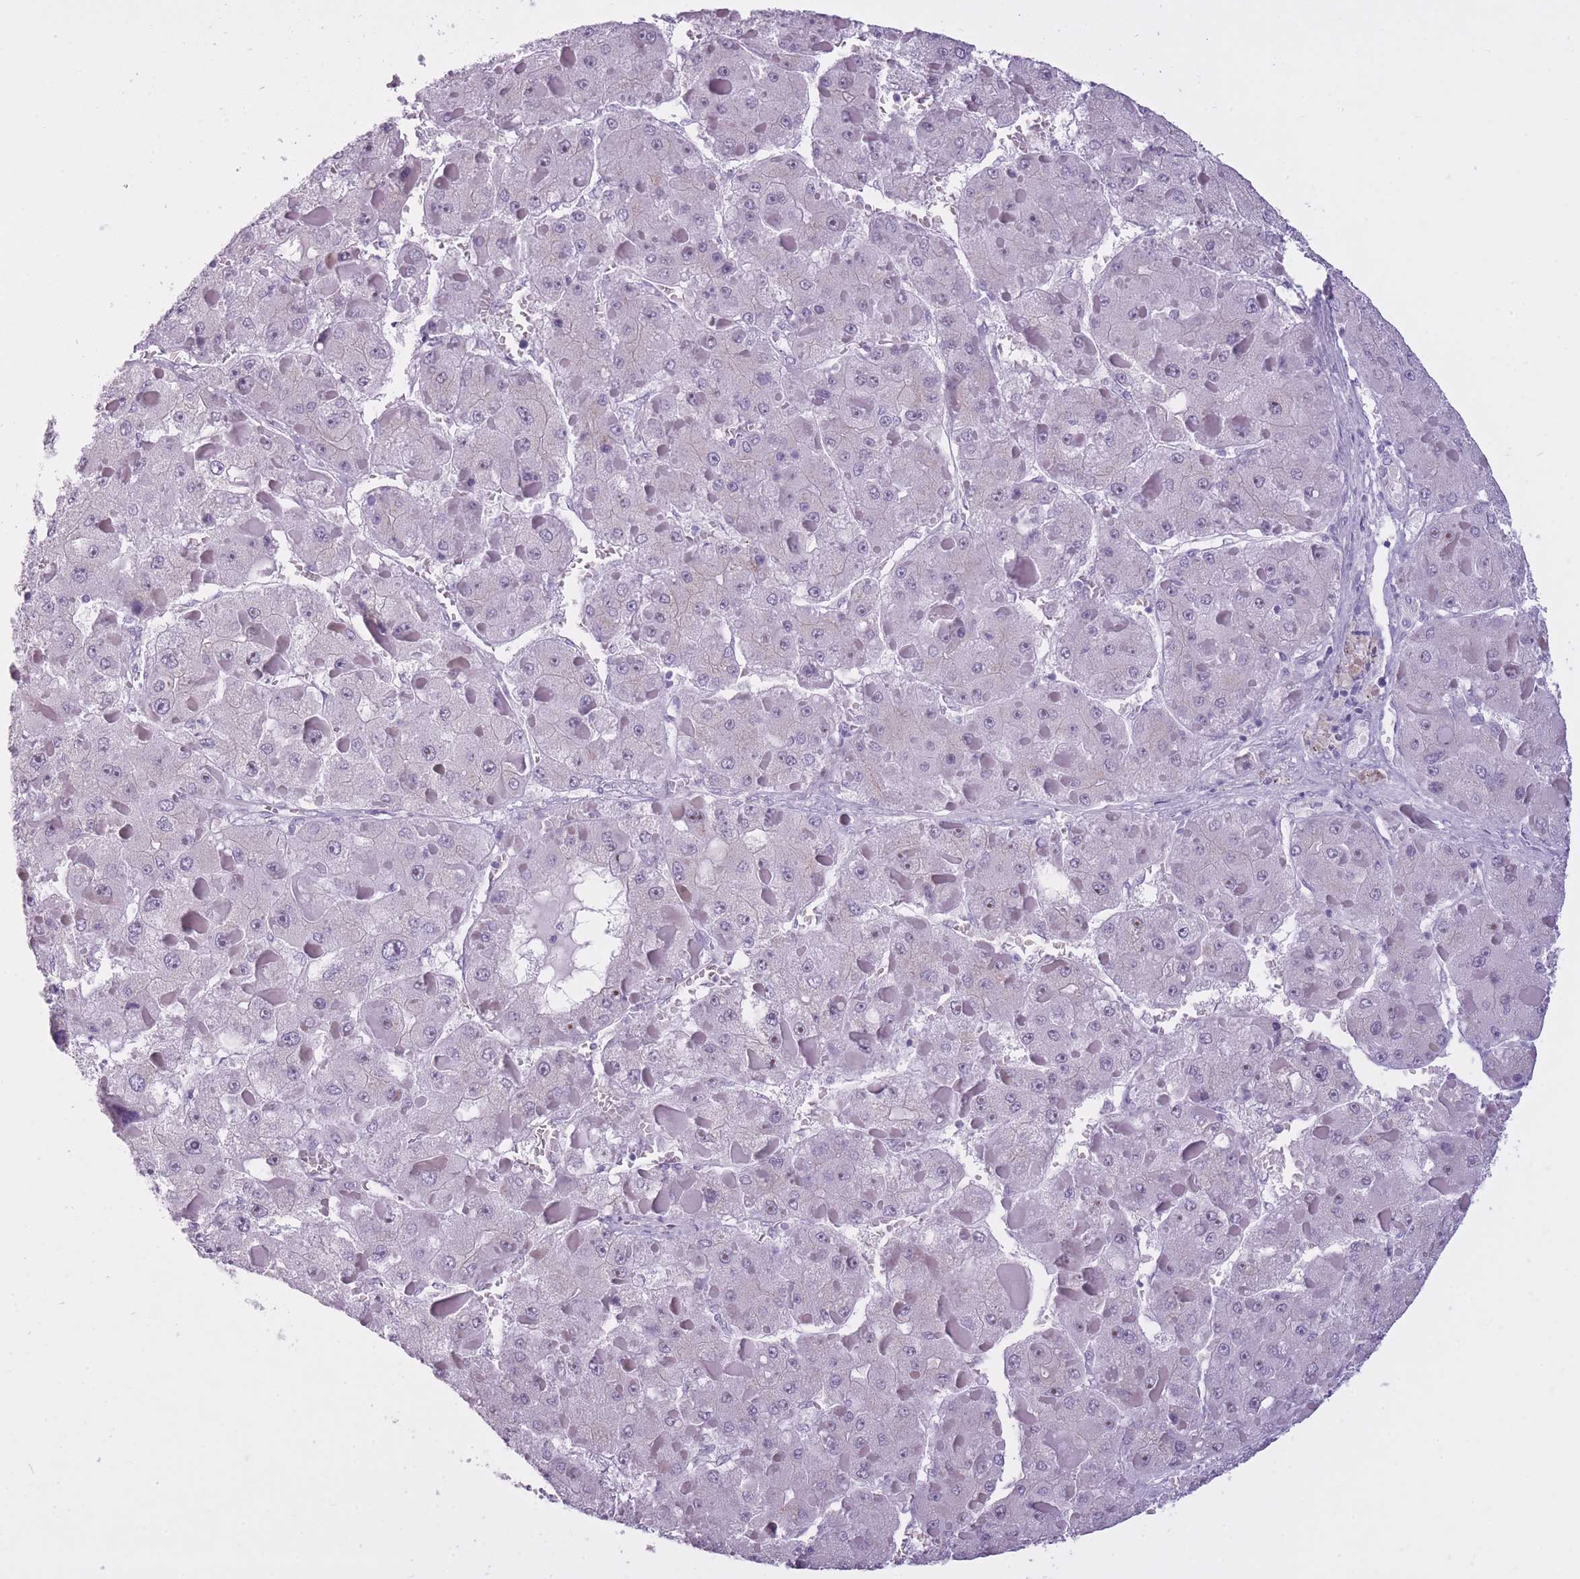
{"staining": {"intensity": "negative", "quantity": "none", "location": "none"}, "tissue": "liver cancer", "cell_type": "Tumor cells", "image_type": "cancer", "snomed": [{"axis": "morphology", "description": "Carcinoma, Hepatocellular, NOS"}, {"axis": "topography", "description": "Liver"}], "caption": "A high-resolution histopathology image shows IHC staining of liver cancer (hepatocellular carcinoma), which demonstrates no significant staining in tumor cells.", "gene": "GOLGA6D", "patient": {"sex": "female", "age": 73}}